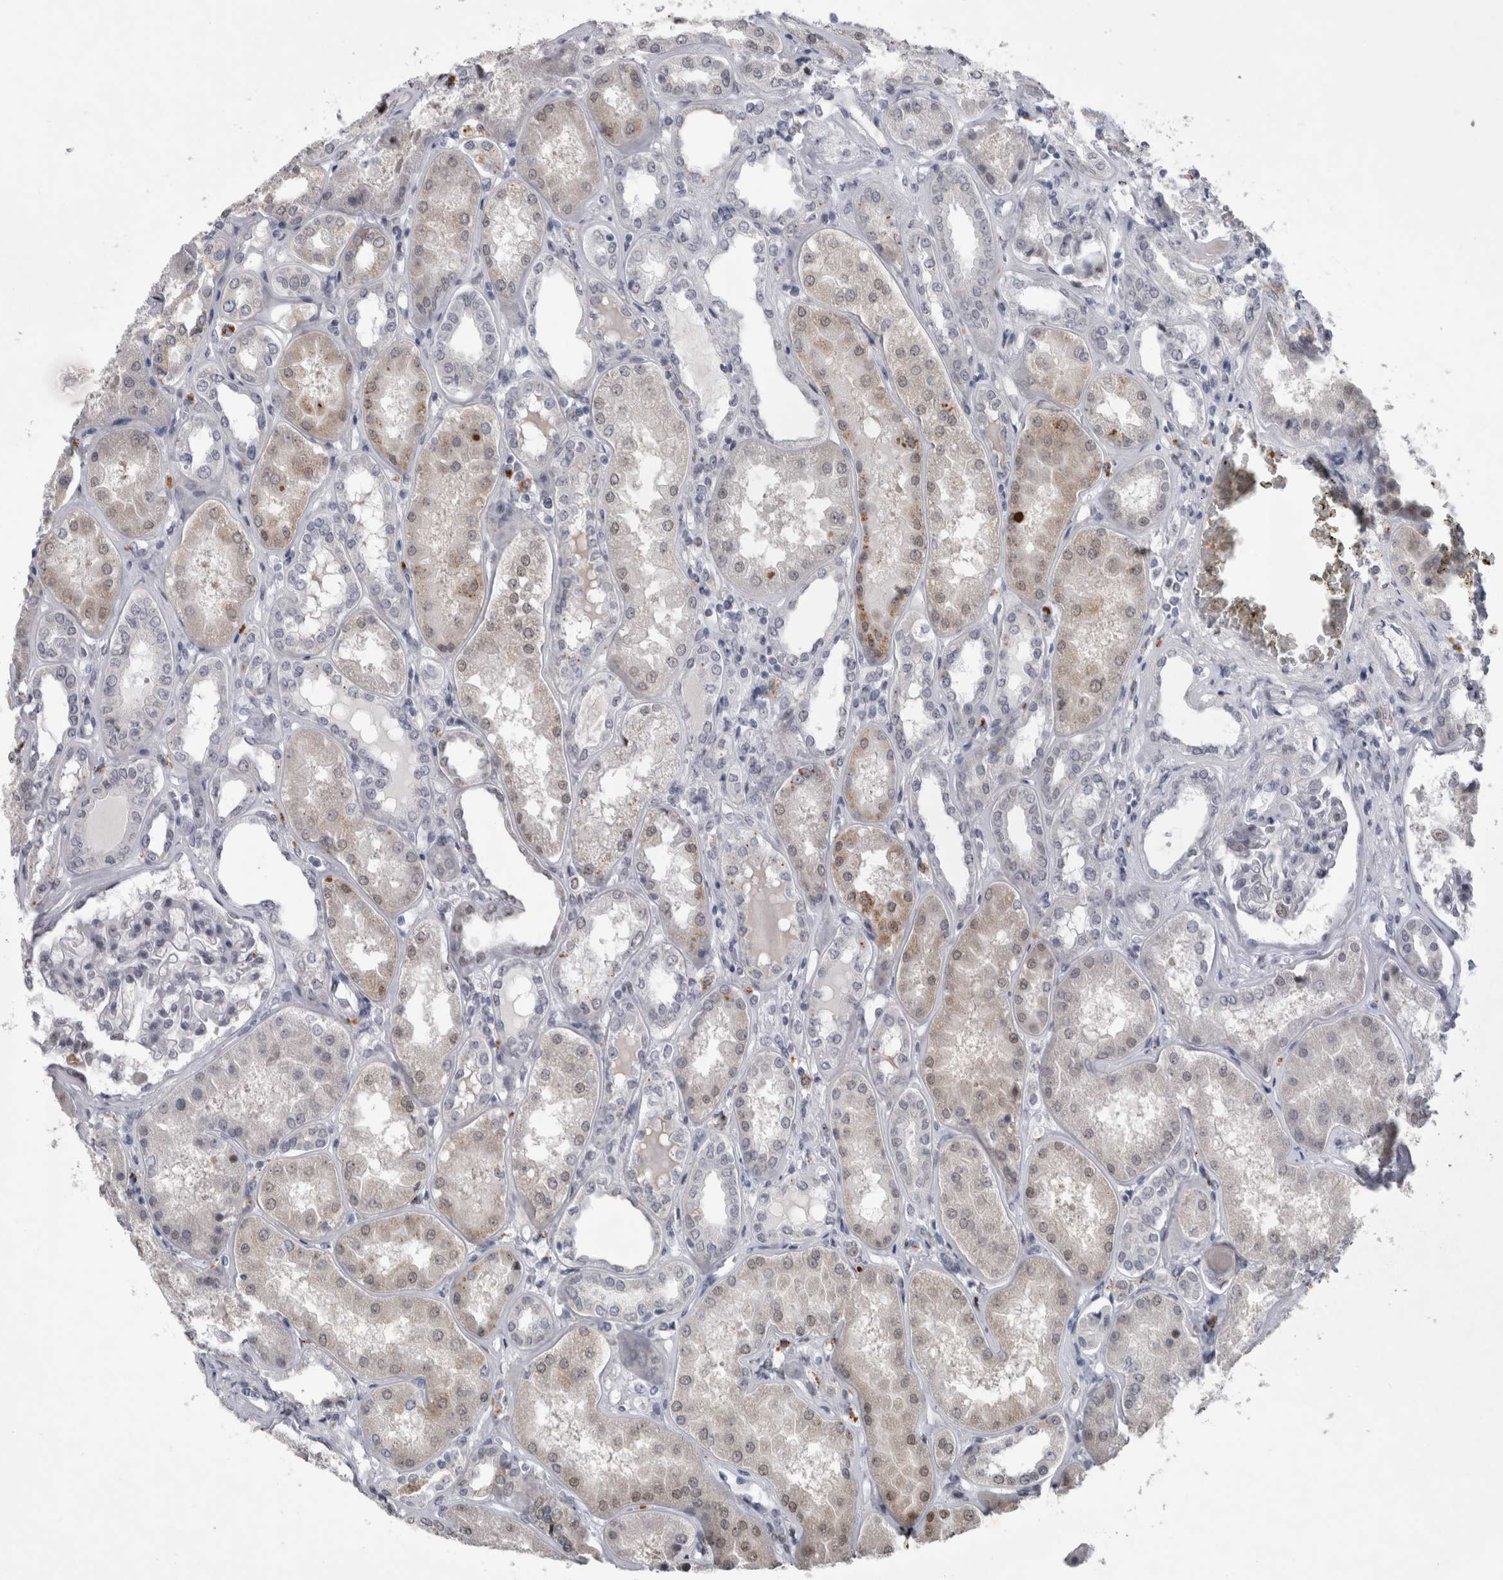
{"staining": {"intensity": "negative", "quantity": "none", "location": "none"}, "tissue": "kidney", "cell_type": "Cells in glomeruli", "image_type": "normal", "snomed": [{"axis": "morphology", "description": "Normal tissue, NOS"}, {"axis": "topography", "description": "Kidney"}], "caption": "Kidney stained for a protein using immunohistochemistry (IHC) demonstrates no expression cells in glomeruli.", "gene": "IFI44", "patient": {"sex": "female", "age": 56}}